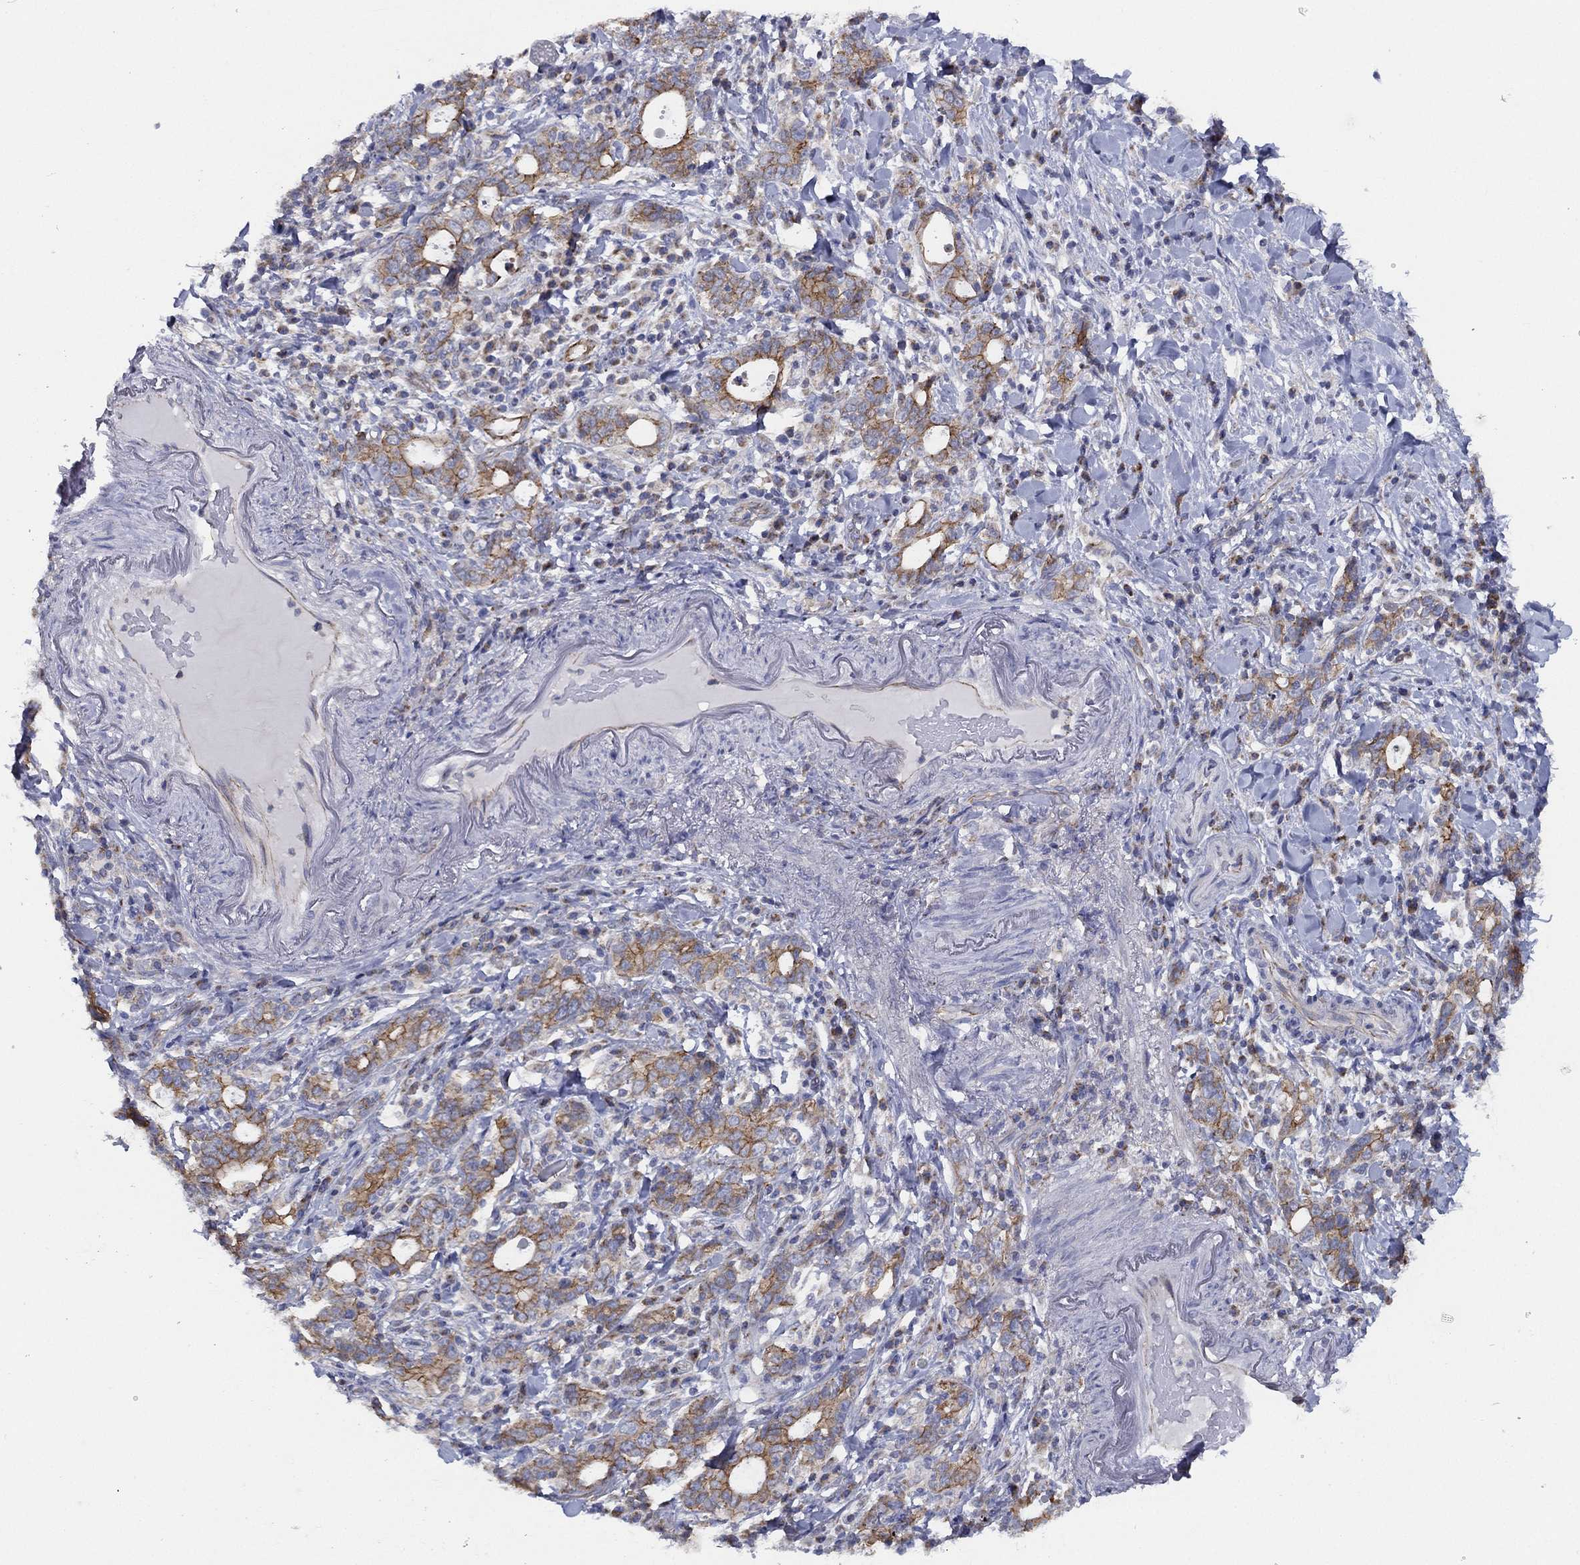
{"staining": {"intensity": "moderate", "quantity": ">75%", "location": "cytoplasmic/membranous"}, "tissue": "stomach cancer", "cell_type": "Tumor cells", "image_type": "cancer", "snomed": [{"axis": "morphology", "description": "Adenocarcinoma, NOS"}, {"axis": "topography", "description": "Stomach"}], "caption": "Tumor cells demonstrate medium levels of moderate cytoplasmic/membranous staining in approximately >75% of cells in adenocarcinoma (stomach).", "gene": "ZNF223", "patient": {"sex": "male", "age": 79}}